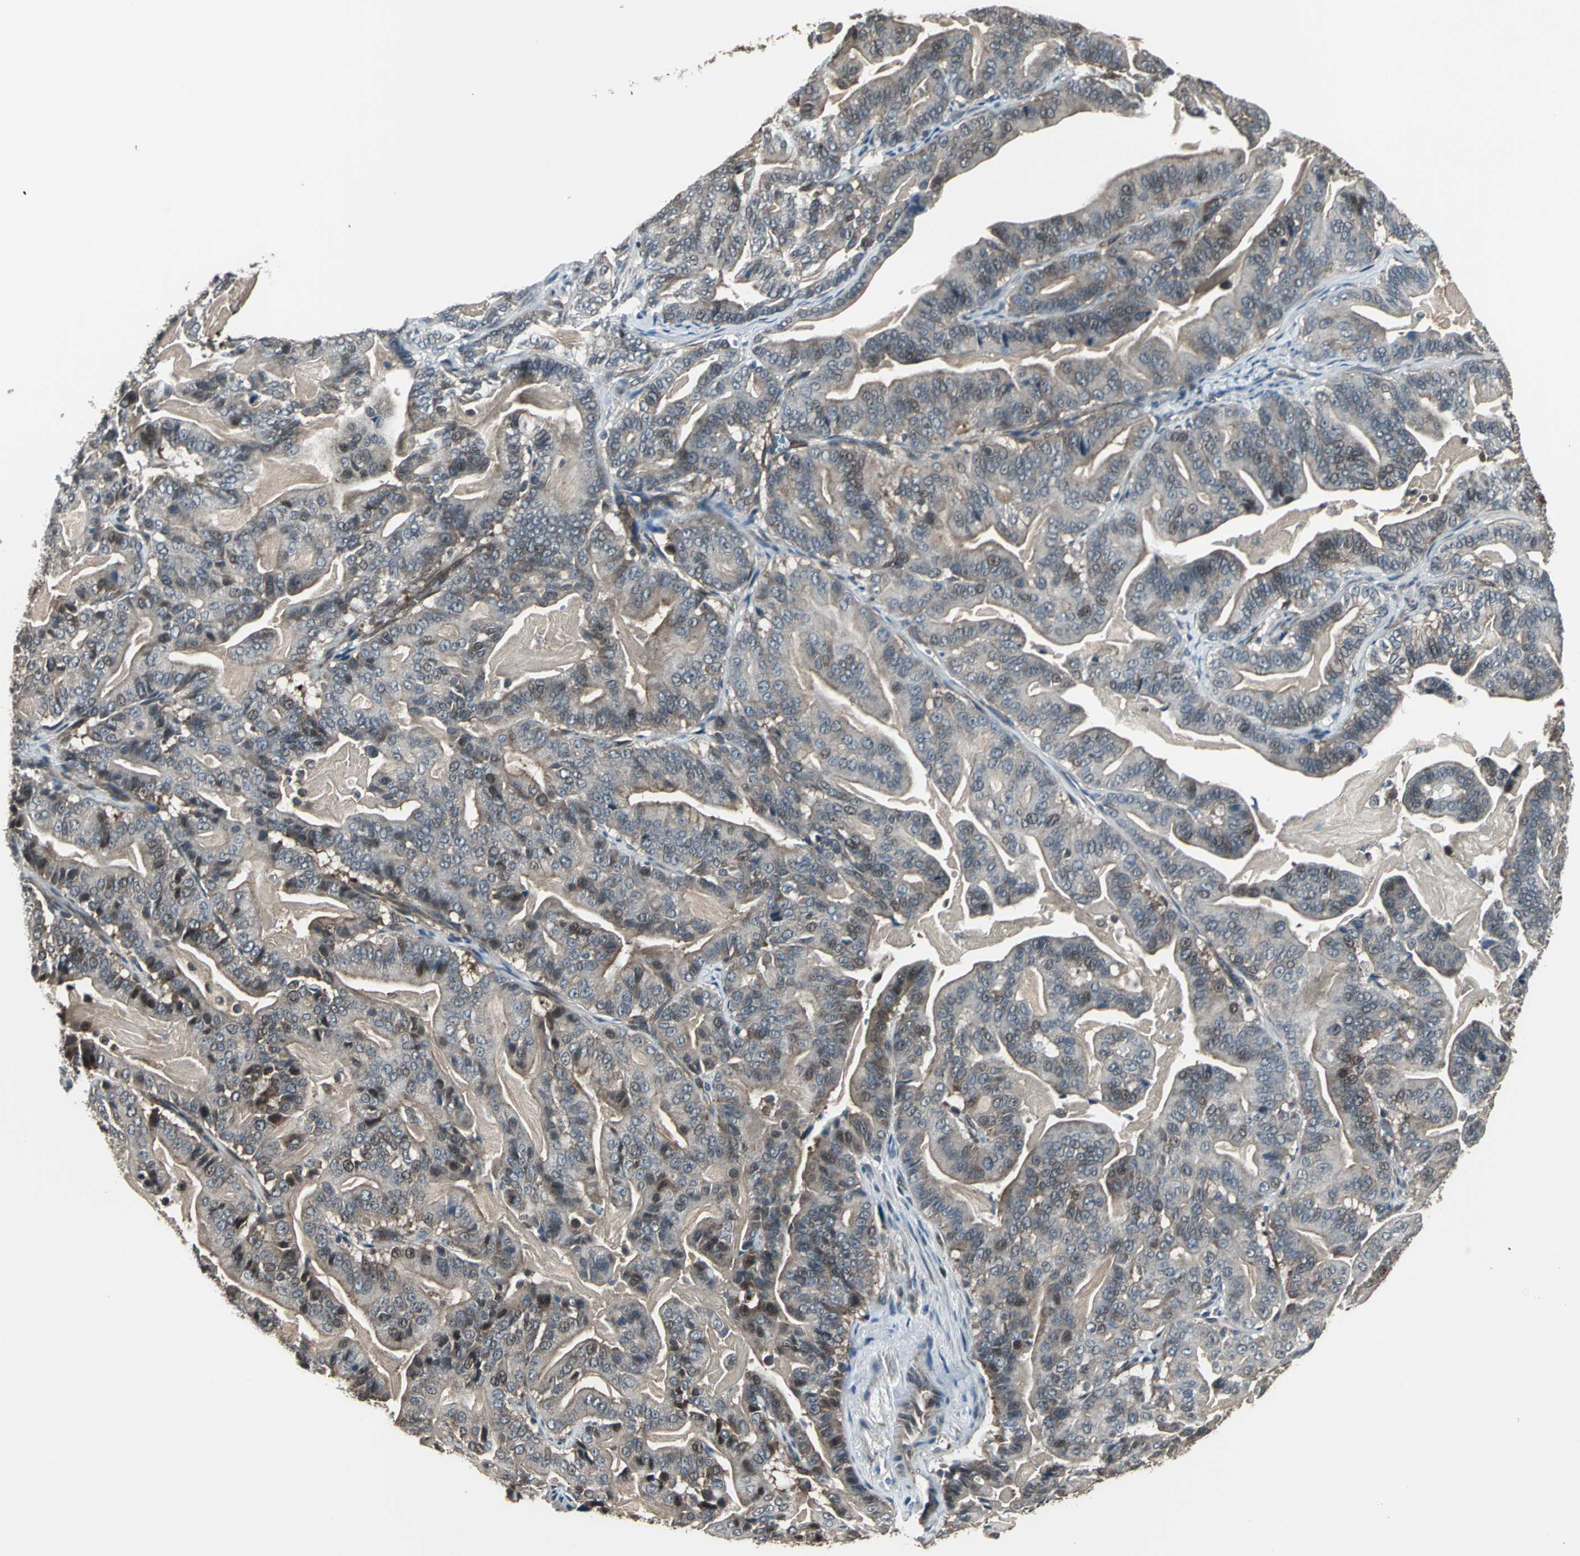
{"staining": {"intensity": "moderate", "quantity": "25%-75%", "location": "cytoplasmic/membranous,nuclear"}, "tissue": "pancreatic cancer", "cell_type": "Tumor cells", "image_type": "cancer", "snomed": [{"axis": "morphology", "description": "Adenocarcinoma, NOS"}, {"axis": "topography", "description": "Pancreas"}], "caption": "DAB (3,3'-diaminobenzidine) immunohistochemical staining of pancreatic cancer (adenocarcinoma) demonstrates moderate cytoplasmic/membranous and nuclear protein expression in about 25%-75% of tumor cells. The staining was performed using DAB (3,3'-diaminobenzidine), with brown indicating positive protein expression. Nuclei are stained blue with hematoxylin.", "gene": "PFDN1", "patient": {"sex": "male", "age": 63}}